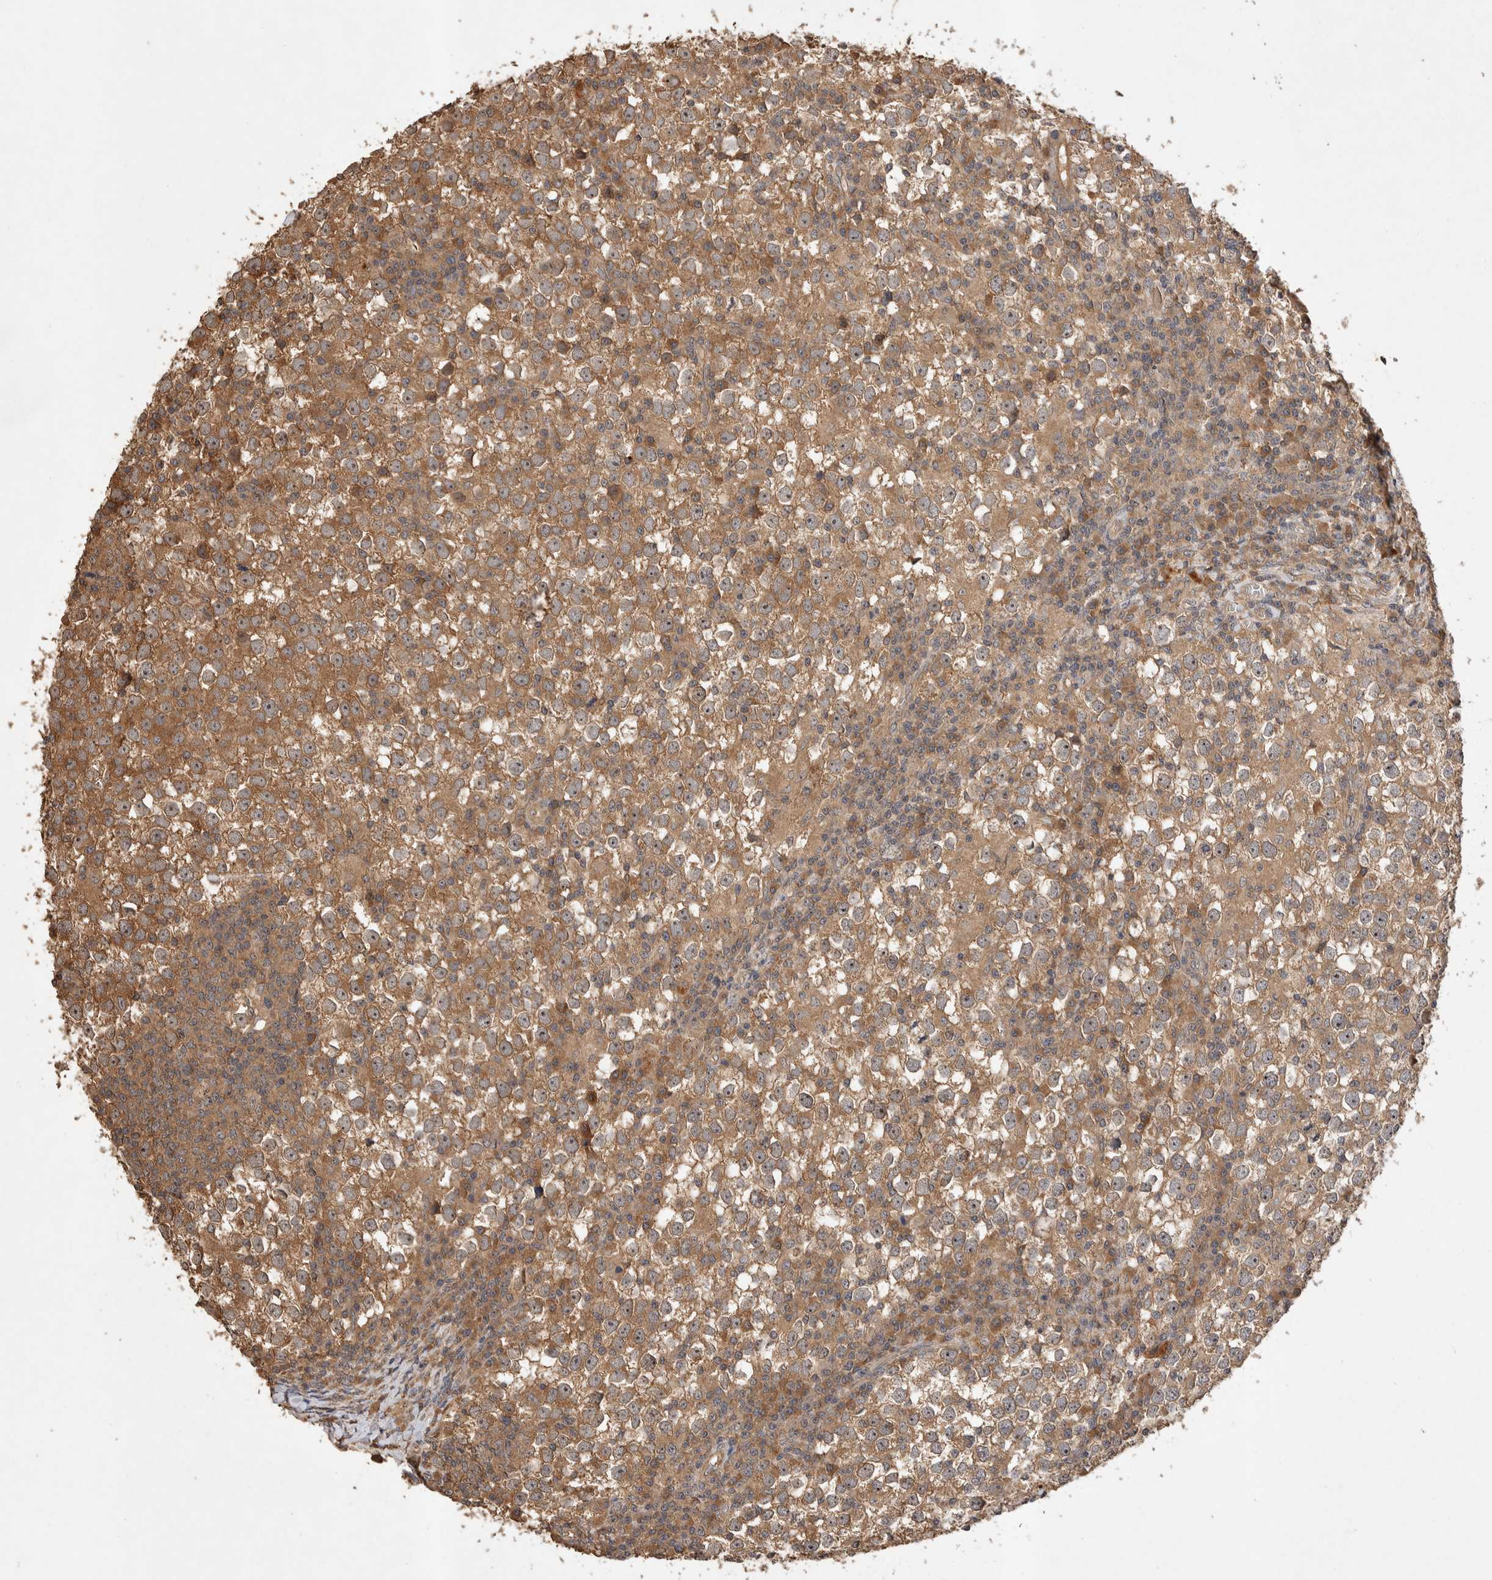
{"staining": {"intensity": "moderate", "quantity": ">75%", "location": "cytoplasmic/membranous"}, "tissue": "testis cancer", "cell_type": "Tumor cells", "image_type": "cancer", "snomed": [{"axis": "morphology", "description": "Seminoma, NOS"}, {"axis": "topography", "description": "Testis"}], "caption": "The micrograph demonstrates staining of testis cancer (seminoma), revealing moderate cytoplasmic/membranous protein expression (brown color) within tumor cells.", "gene": "NSMAF", "patient": {"sex": "male", "age": 65}}